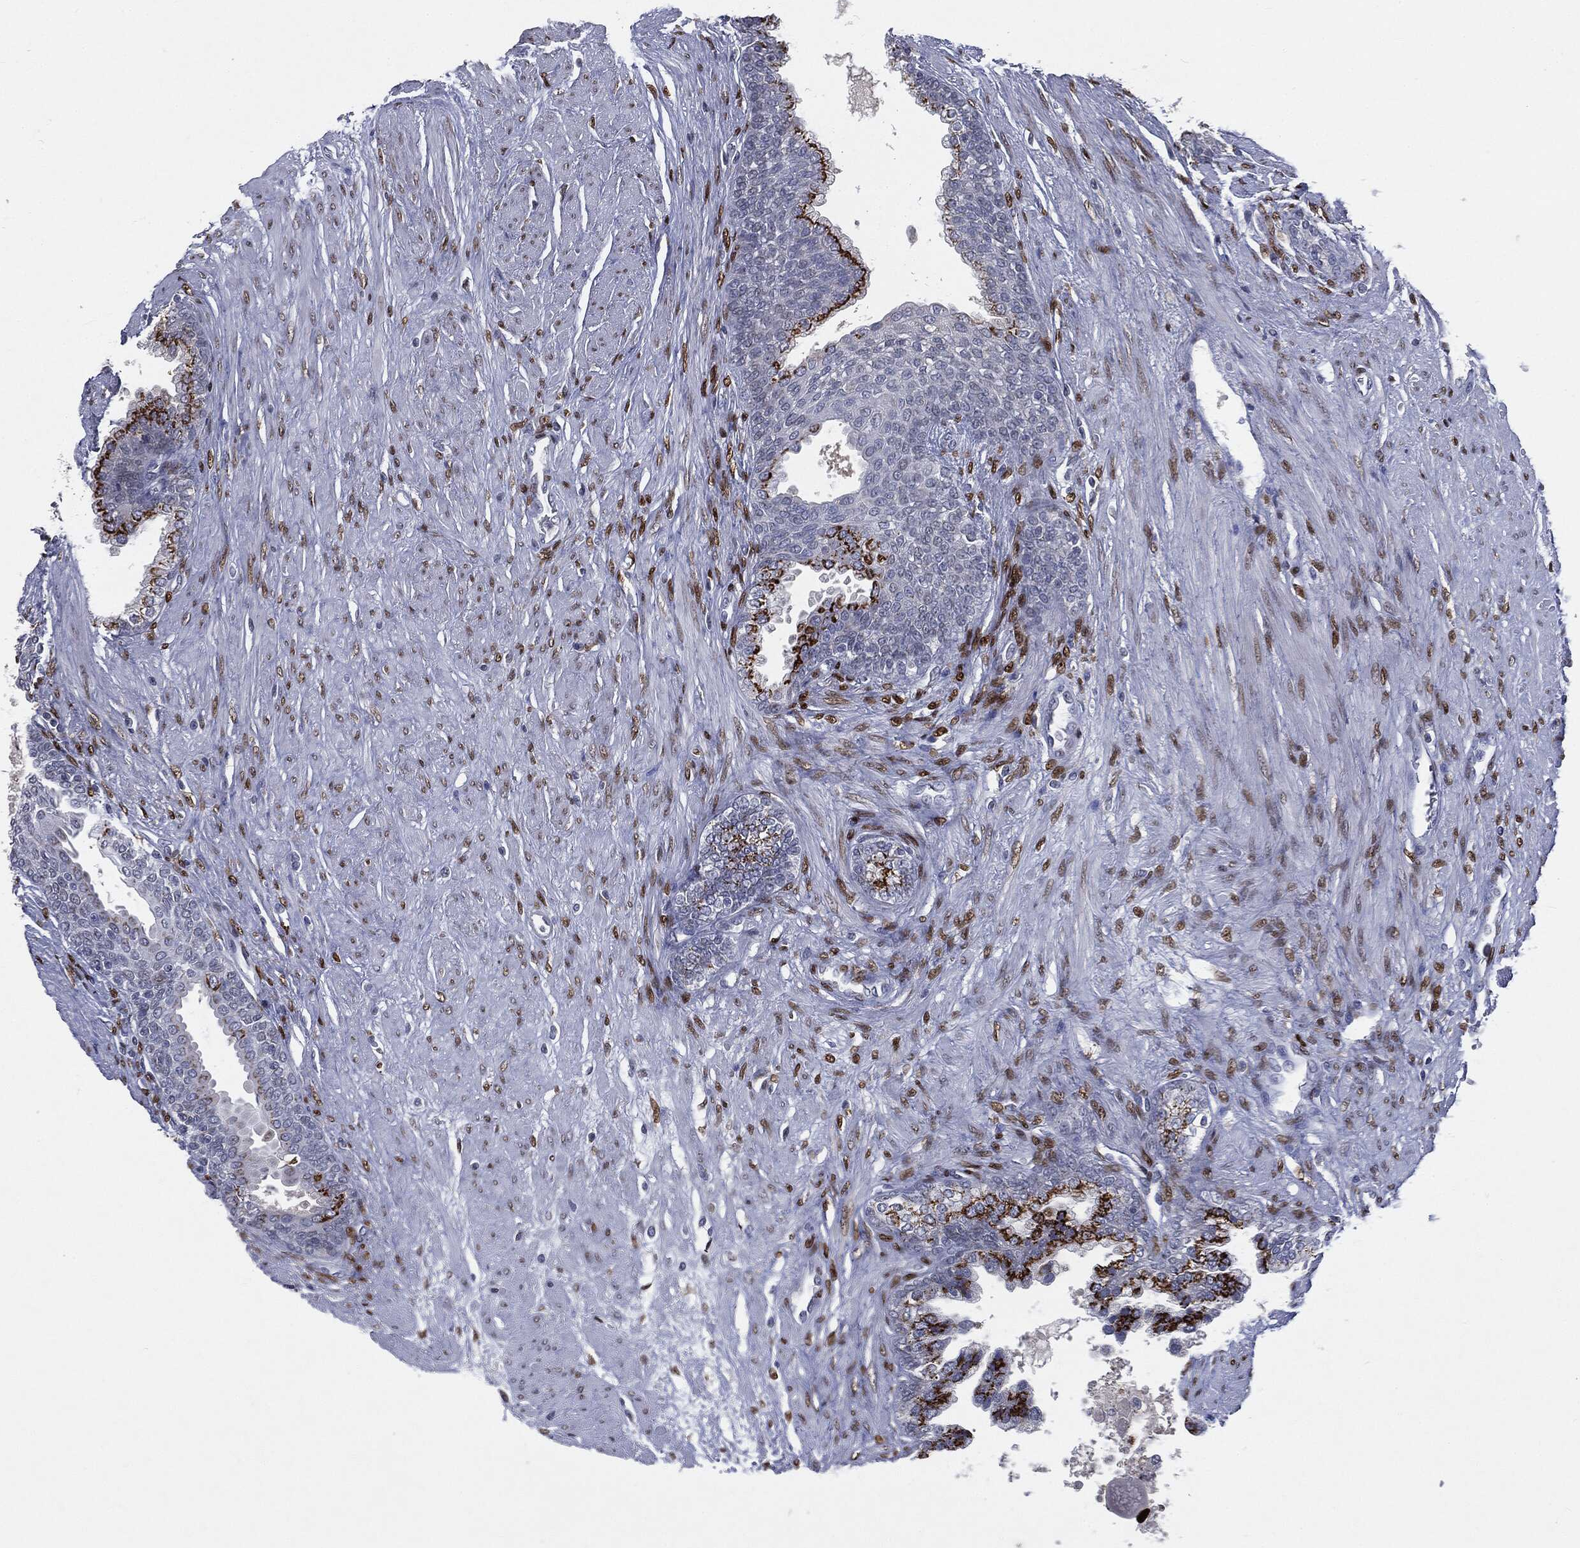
{"staining": {"intensity": "strong", "quantity": "<25%", "location": "cytoplasmic/membranous"}, "tissue": "prostate cancer", "cell_type": "Tumor cells", "image_type": "cancer", "snomed": [{"axis": "morphology", "description": "Adenocarcinoma, NOS"}, {"axis": "topography", "description": "Prostate and seminal vesicle, NOS"}, {"axis": "topography", "description": "Prostate"}], "caption": "Adenocarcinoma (prostate) tissue exhibits strong cytoplasmic/membranous expression in about <25% of tumor cells, visualized by immunohistochemistry.", "gene": "CASD1", "patient": {"sex": "male", "age": 62}}